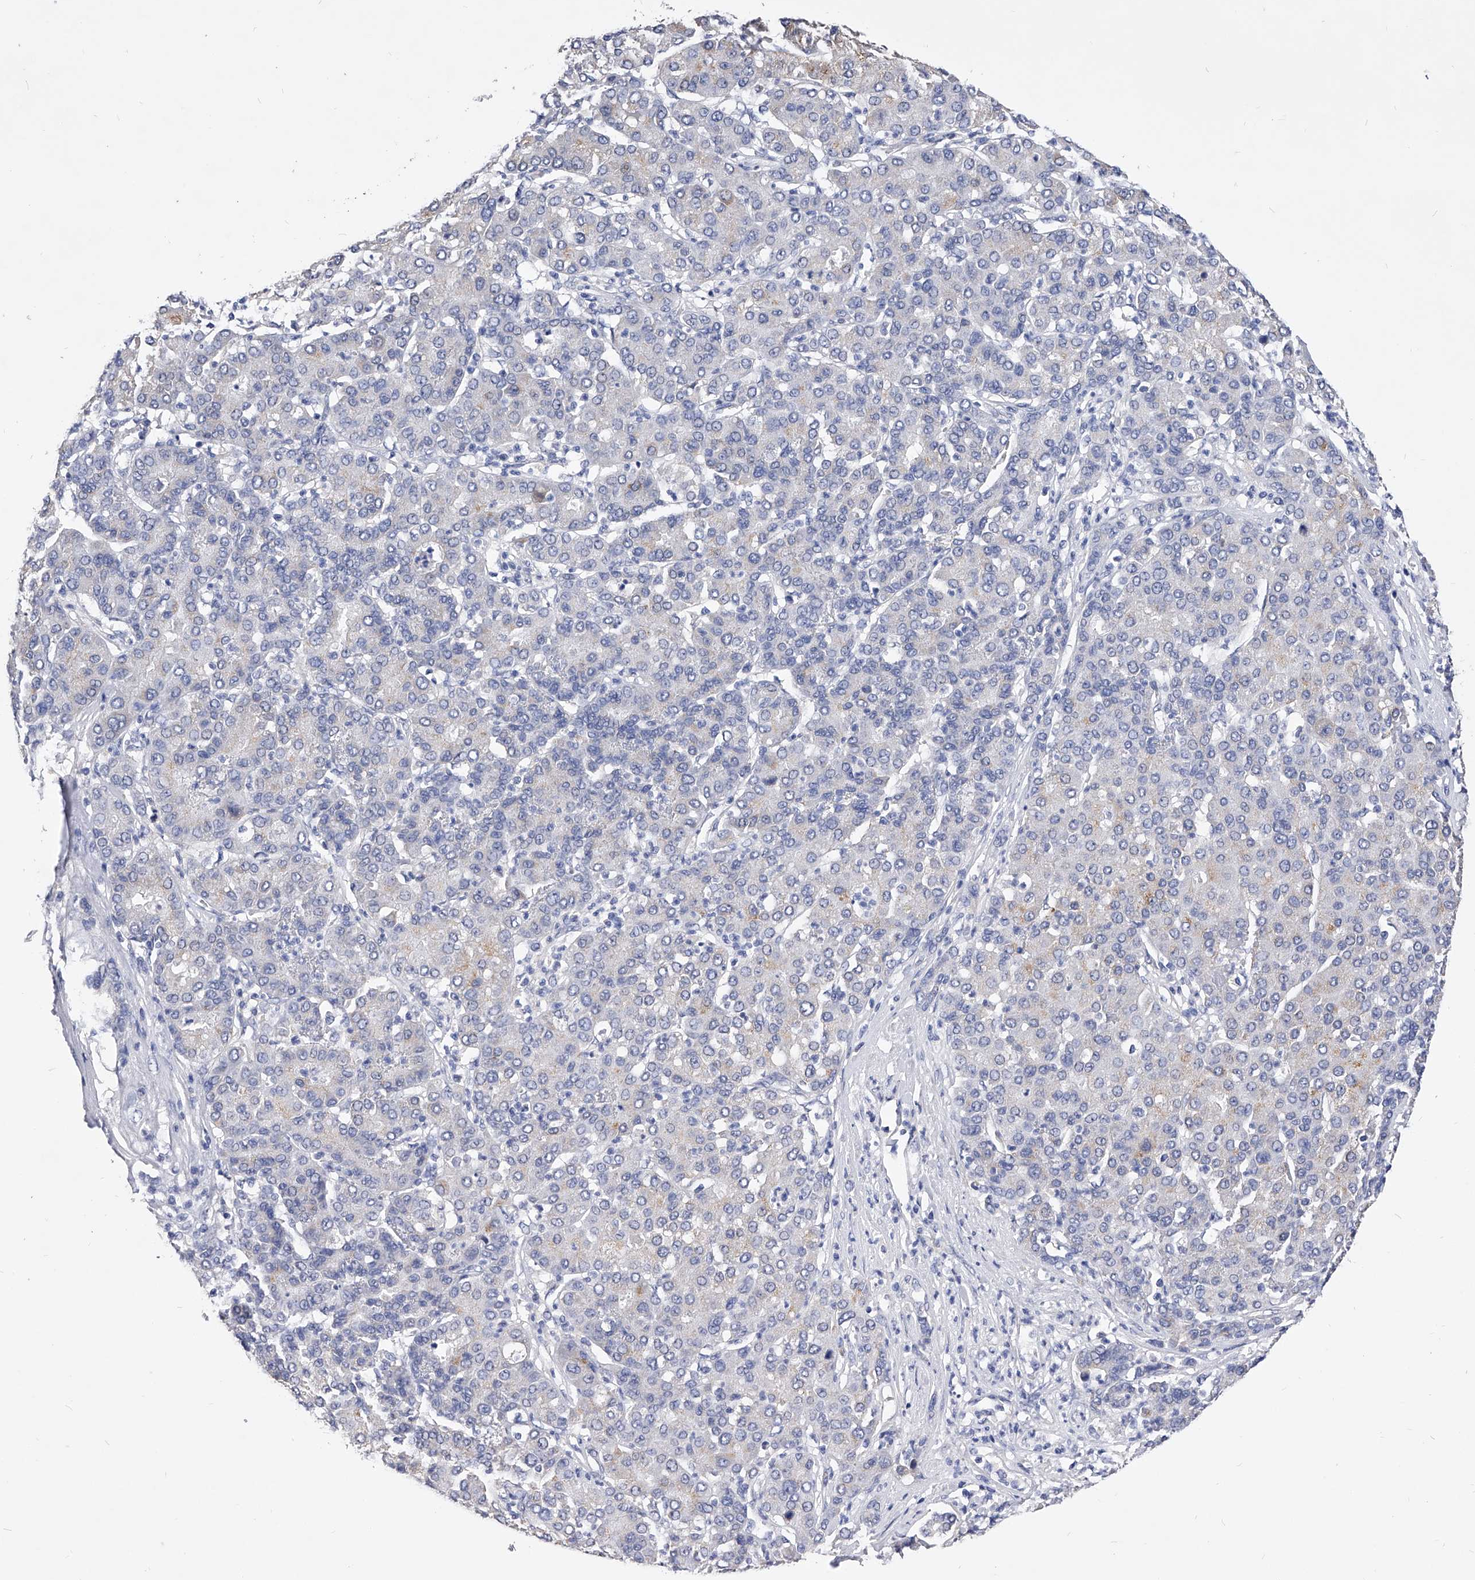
{"staining": {"intensity": "negative", "quantity": "none", "location": "none"}, "tissue": "liver cancer", "cell_type": "Tumor cells", "image_type": "cancer", "snomed": [{"axis": "morphology", "description": "Carcinoma, Hepatocellular, NOS"}, {"axis": "topography", "description": "Liver"}], "caption": "Hepatocellular carcinoma (liver) stained for a protein using immunohistochemistry (IHC) shows no staining tumor cells.", "gene": "ZNF529", "patient": {"sex": "male", "age": 65}}